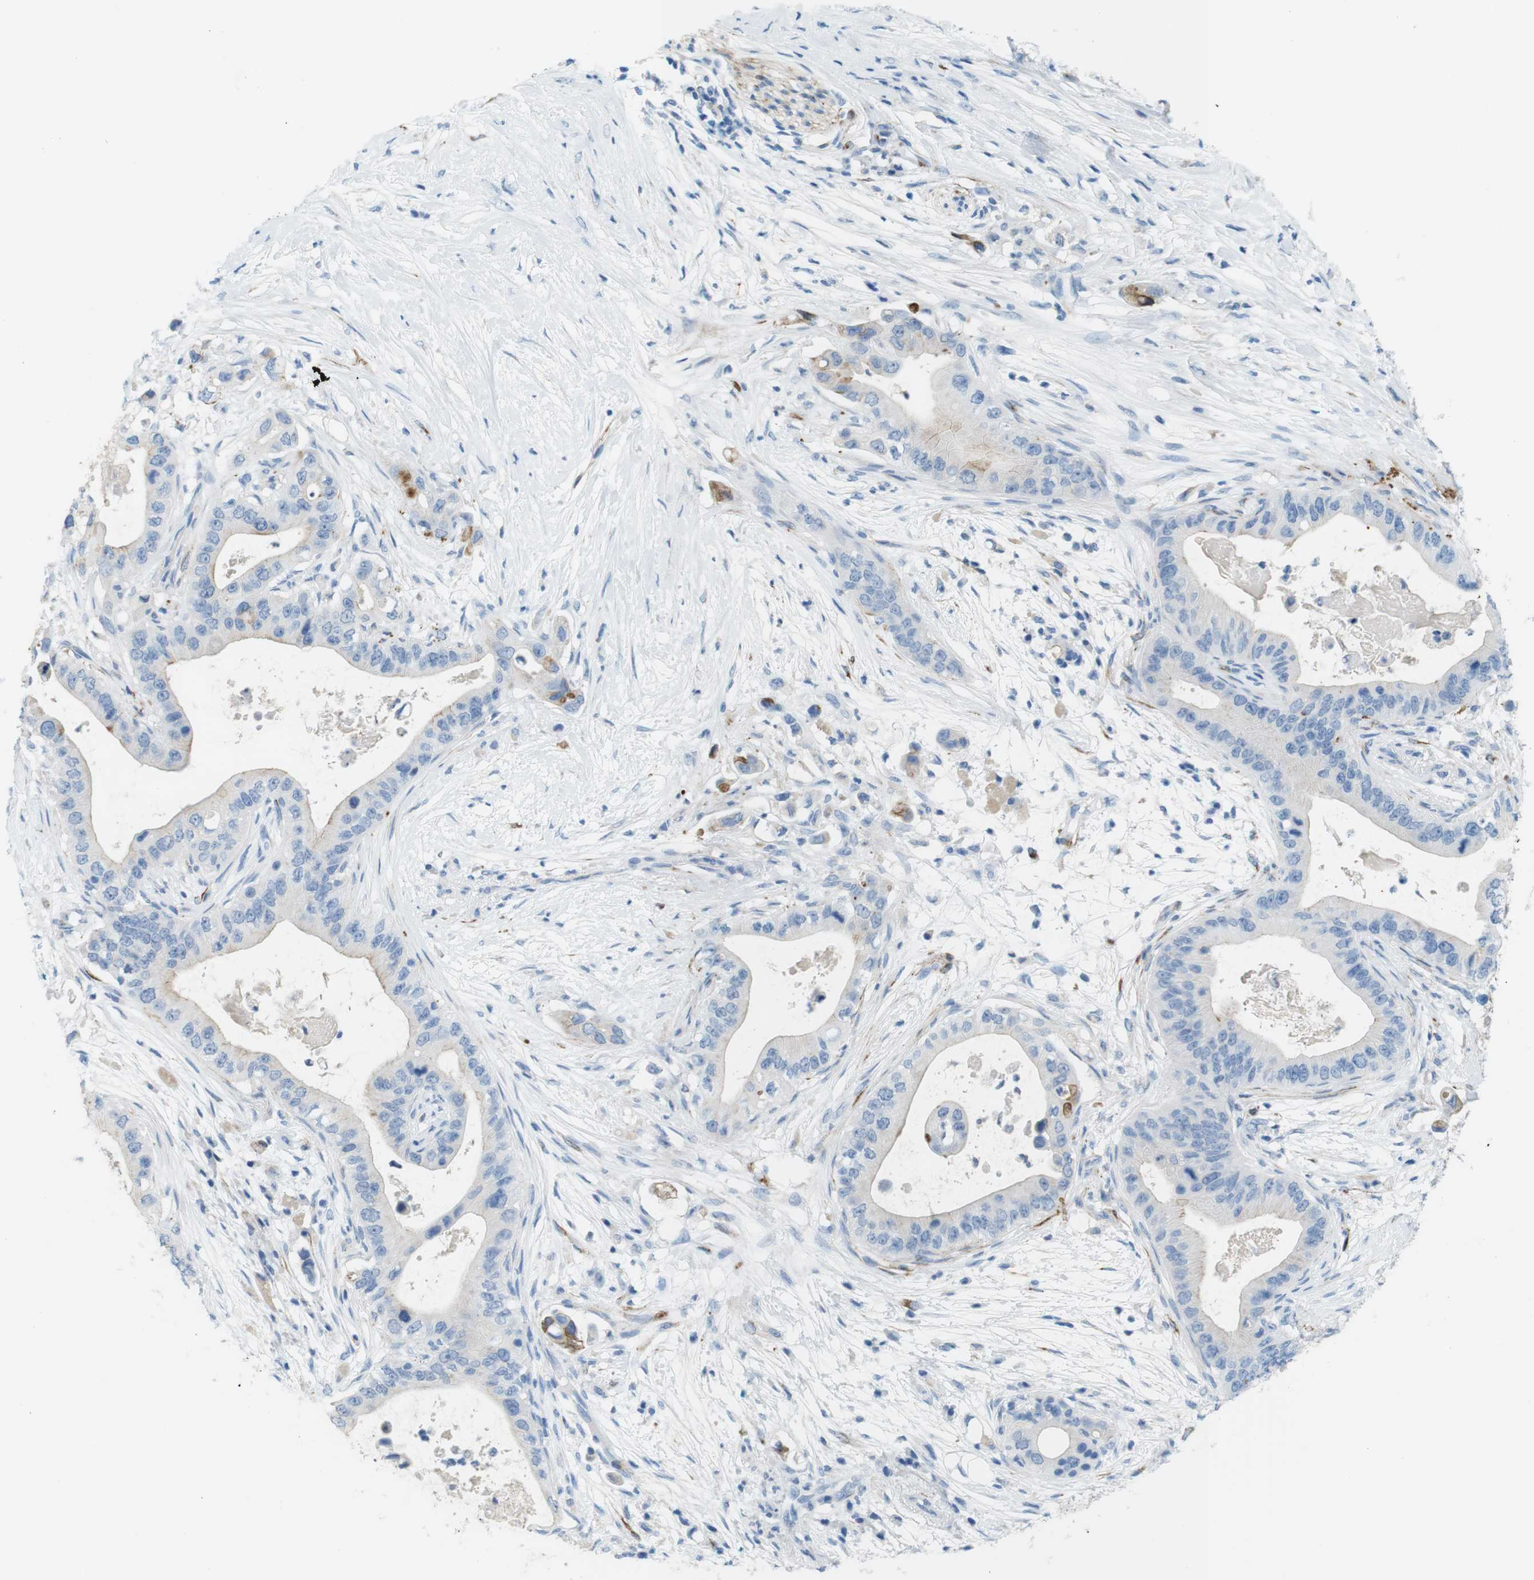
{"staining": {"intensity": "negative", "quantity": "none", "location": "none"}, "tissue": "pancreatic cancer", "cell_type": "Tumor cells", "image_type": "cancer", "snomed": [{"axis": "morphology", "description": "Adenocarcinoma, NOS"}, {"axis": "topography", "description": "Pancreas"}], "caption": "Tumor cells are negative for protein expression in human pancreatic adenocarcinoma.", "gene": "MYH9", "patient": {"sex": "male", "age": 77}}